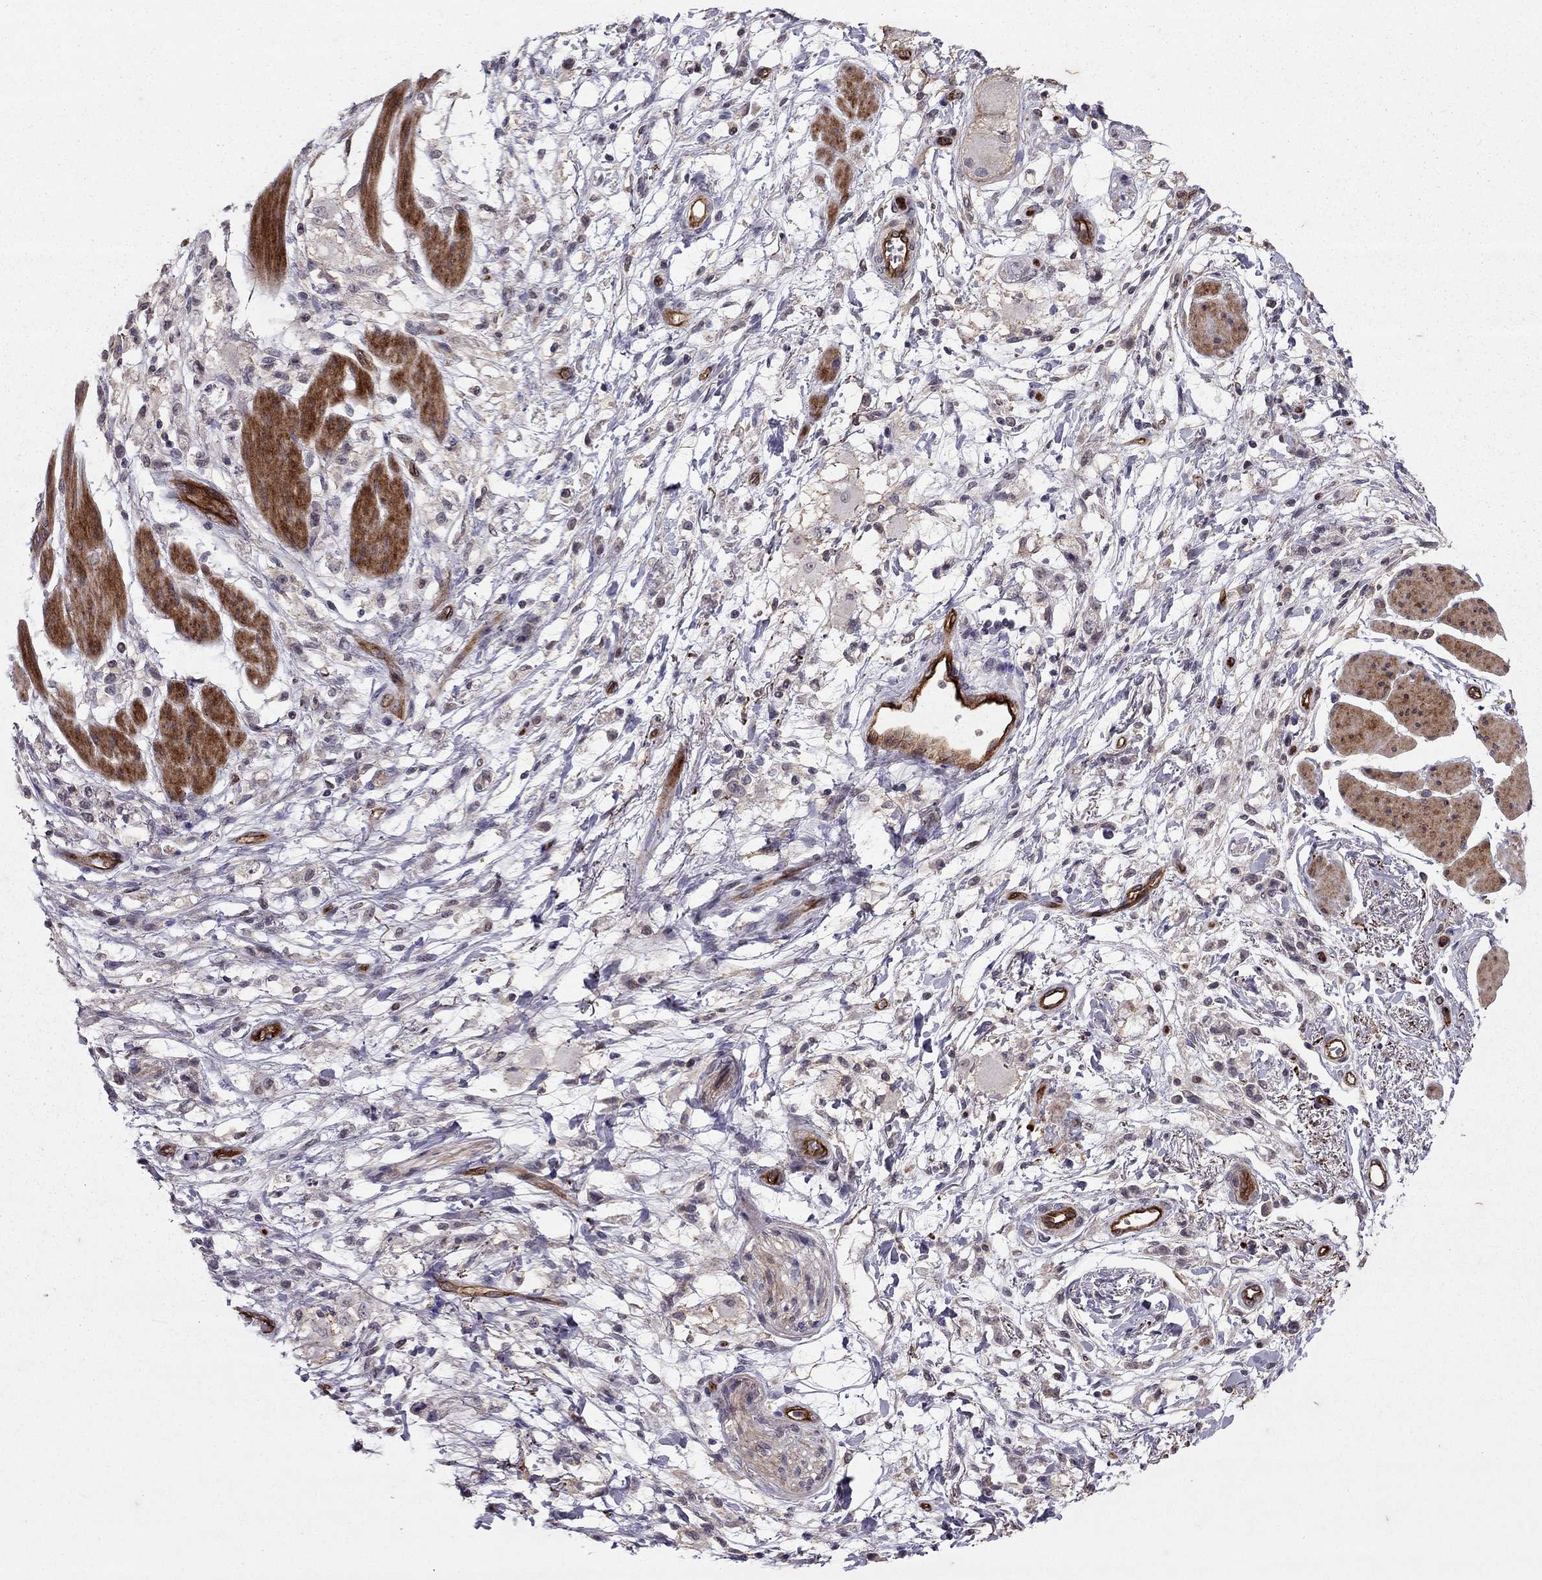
{"staining": {"intensity": "negative", "quantity": "none", "location": "none"}, "tissue": "stomach cancer", "cell_type": "Tumor cells", "image_type": "cancer", "snomed": [{"axis": "morphology", "description": "Adenocarcinoma, NOS"}, {"axis": "topography", "description": "Stomach"}], "caption": "This is an IHC image of stomach cancer. There is no staining in tumor cells.", "gene": "RASIP1", "patient": {"sex": "female", "age": 60}}